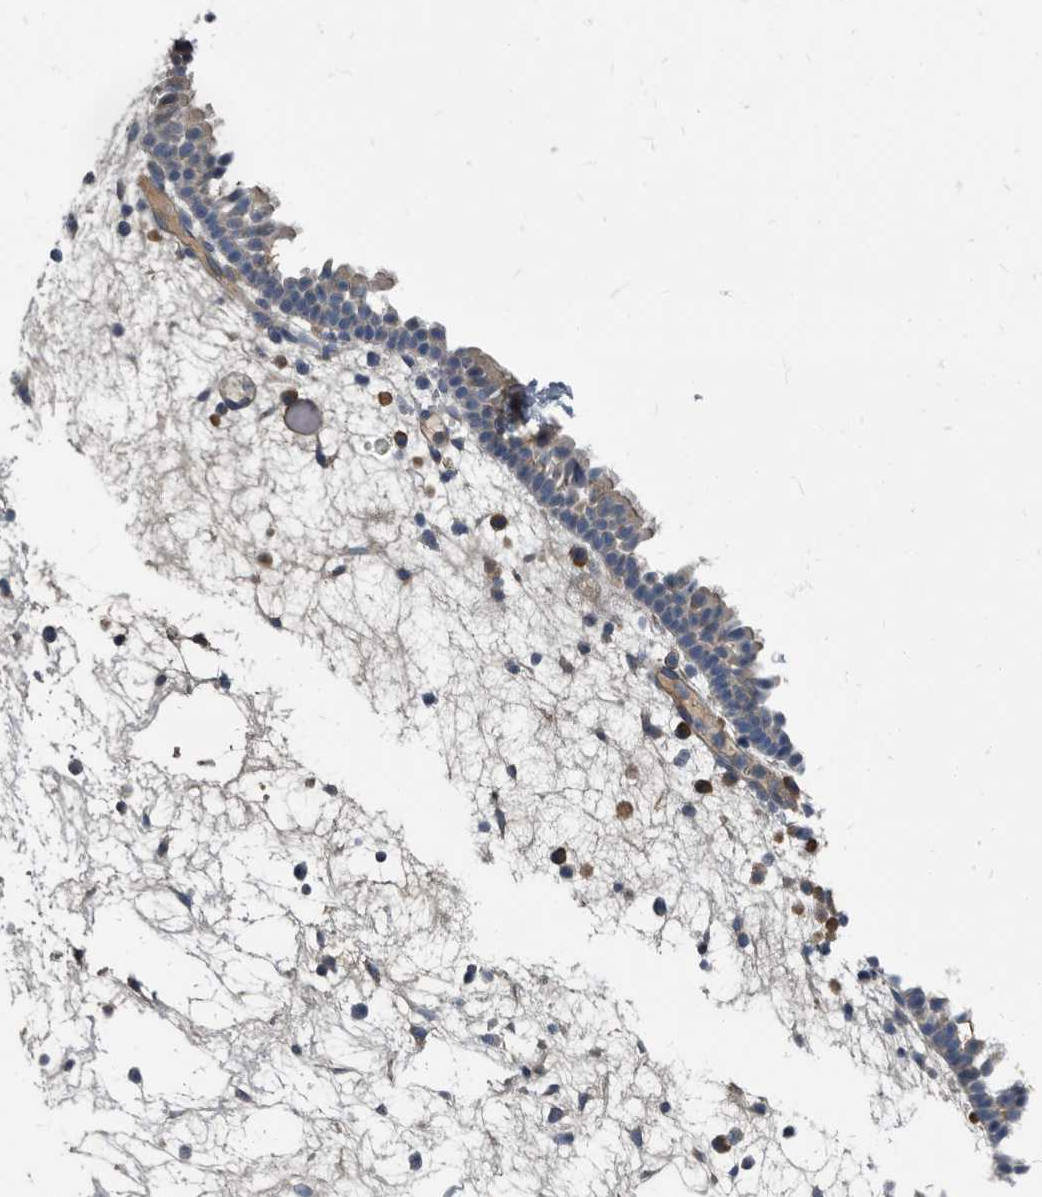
{"staining": {"intensity": "negative", "quantity": "none", "location": "none"}, "tissue": "nasopharynx", "cell_type": "Respiratory epithelial cells", "image_type": "normal", "snomed": [{"axis": "morphology", "description": "Normal tissue, NOS"}, {"axis": "morphology", "description": "Inflammation, NOS"}, {"axis": "morphology", "description": "Malignant melanoma, Metastatic site"}, {"axis": "topography", "description": "Nasopharynx"}], "caption": "High power microscopy photomicrograph of an immunohistochemistry (IHC) histopathology image of unremarkable nasopharynx, revealing no significant positivity in respiratory epithelial cells.", "gene": "CDV3", "patient": {"sex": "male", "age": 70}}